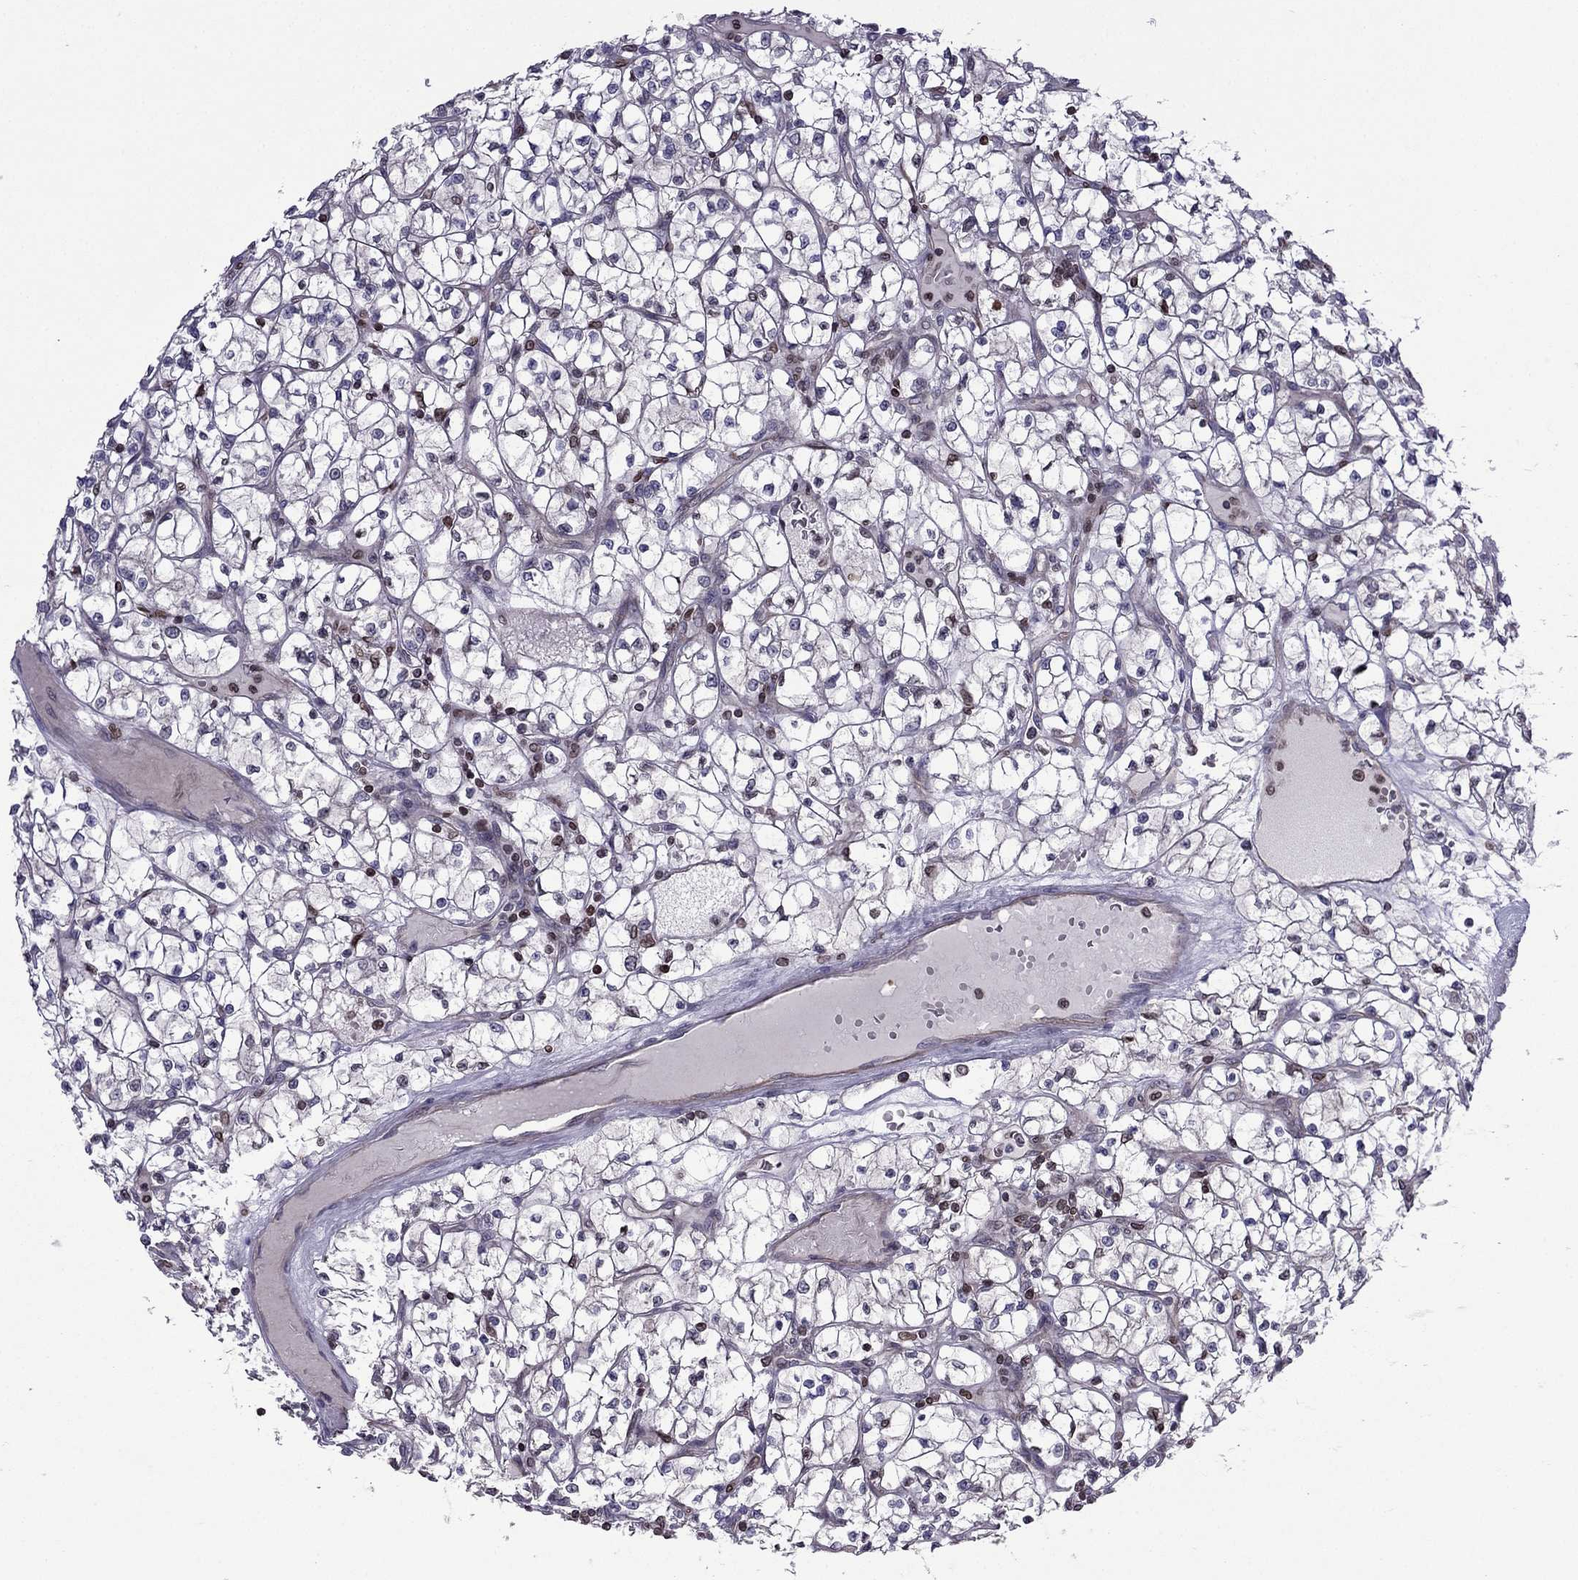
{"staining": {"intensity": "negative", "quantity": "none", "location": "none"}, "tissue": "renal cancer", "cell_type": "Tumor cells", "image_type": "cancer", "snomed": [{"axis": "morphology", "description": "Adenocarcinoma, NOS"}, {"axis": "topography", "description": "Kidney"}], "caption": "Micrograph shows no protein positivity in tumor cells of adenocarcinoma (renal) tissue.", "gene": "CDC42BPA", "patient": {"sex": "female", "age": 64}}